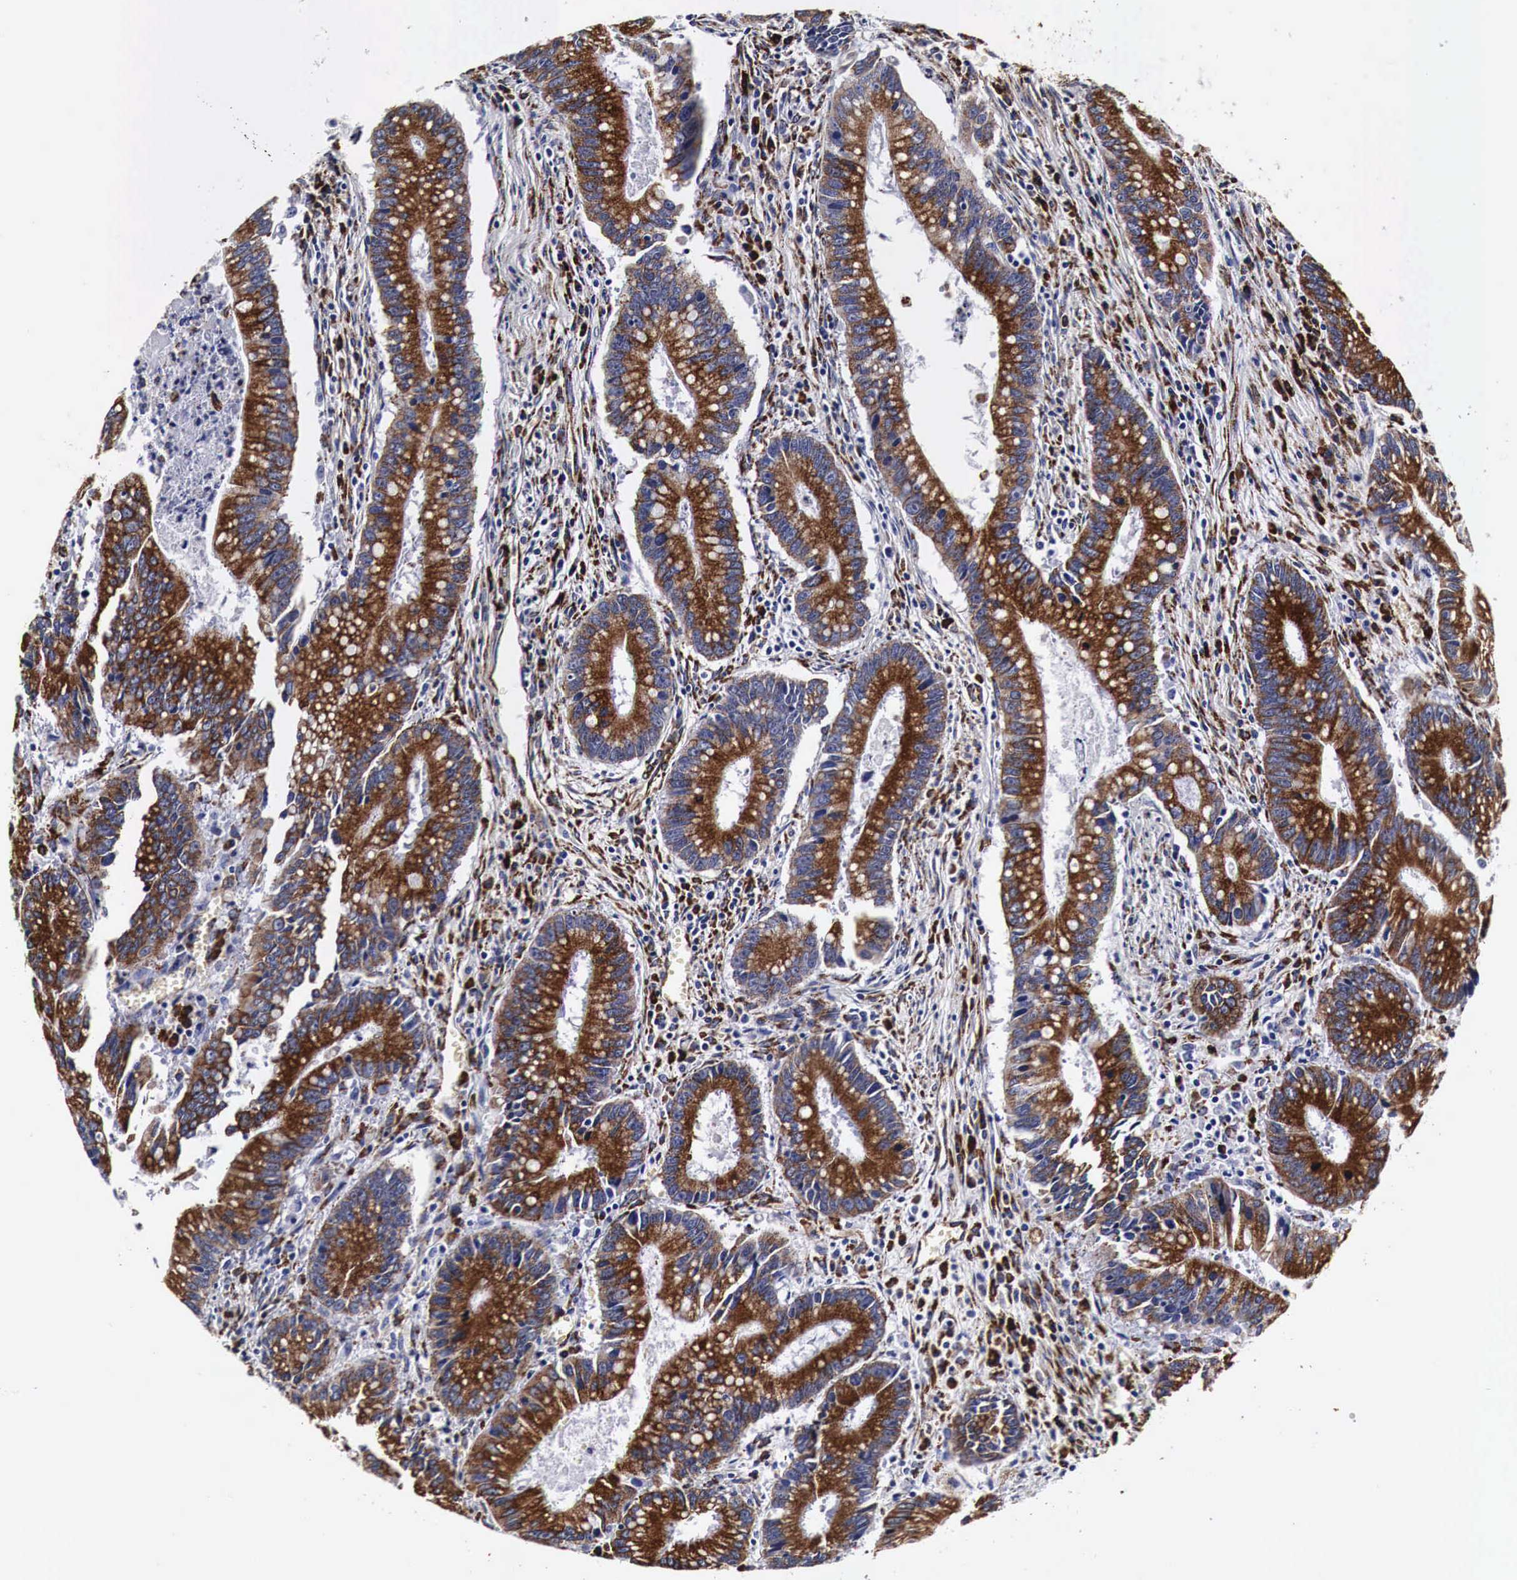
{"staining": {"intensity": "strong", "quantity": ">75%", "location": "cytoplasmic/membranous"}, "tissue": "colorectal cancer", "cell_type": "Tumor cells", "image_type": "cancer", "snomed": [{"axis": "morphology", "description": "Adenocarcinoma, NOS"}, {"axis": "topography", "description": "Rectum"}], "caption": "Human colorectal cancer stained for a protein (brown) demonstrates strong cytoplasmic/membranous positive expression in about >75% of tumor cells.", "gene": "CKAP4", "patient": {"sex": "female", "age": 81}}